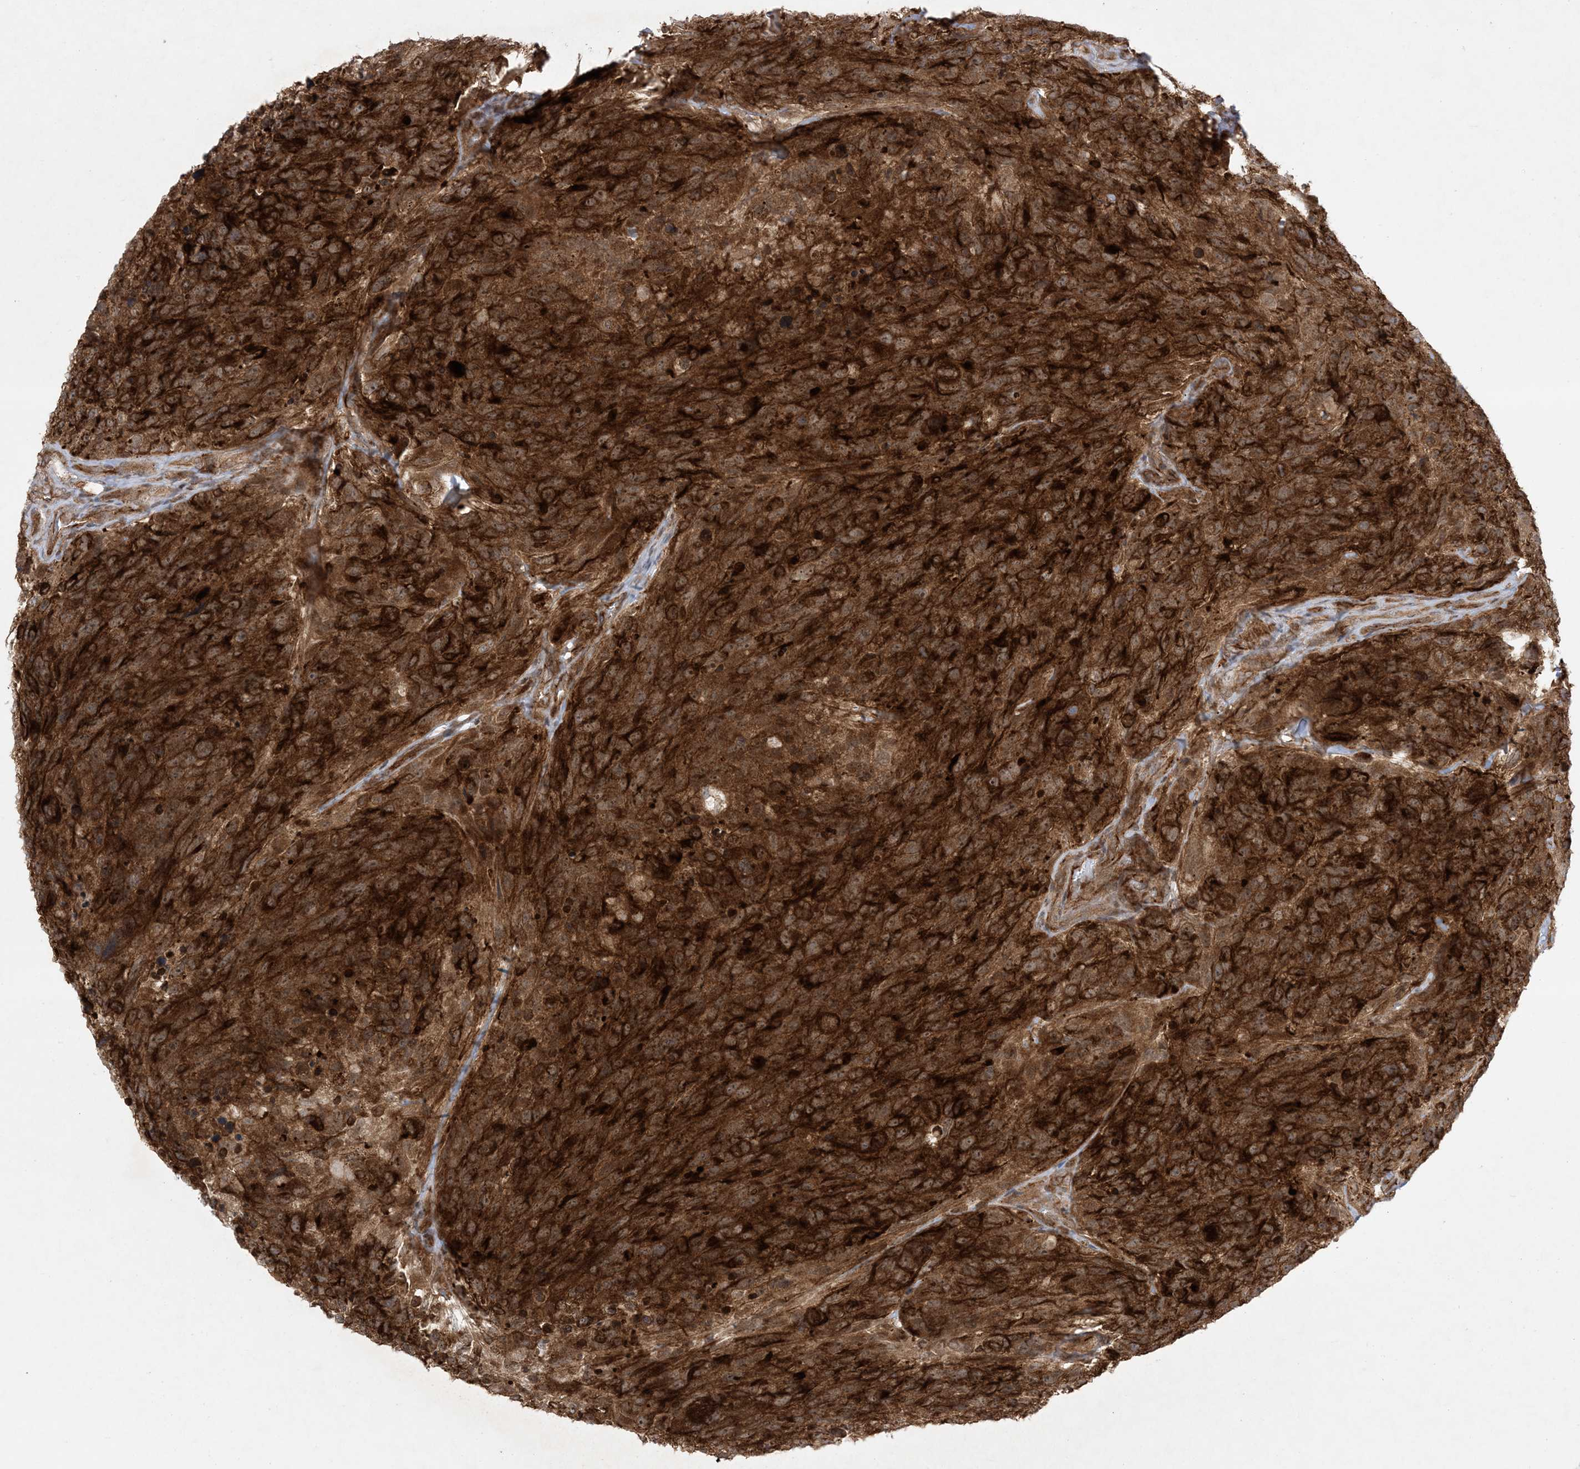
{"staining": {"intensity": "strong", "quantity": ">75%", "location": "cytoplasmic/membranous,nuclear"}, "tissue": "glioma", "cell_type": "Tumor cells", "image_type": "cancer", "snomed": [{"axis": "morphology", "description": "Glioma, malignant, High grade"}, {"axis": "topography", "description": "Brain"}], "caption": "A brown stain labels strong cytoplasmic/membranous and nuclear positivity of a protein in human glioma tumor cells.", "gene": "SOGA3", "patient": {"sex": "male", "age": 69}}